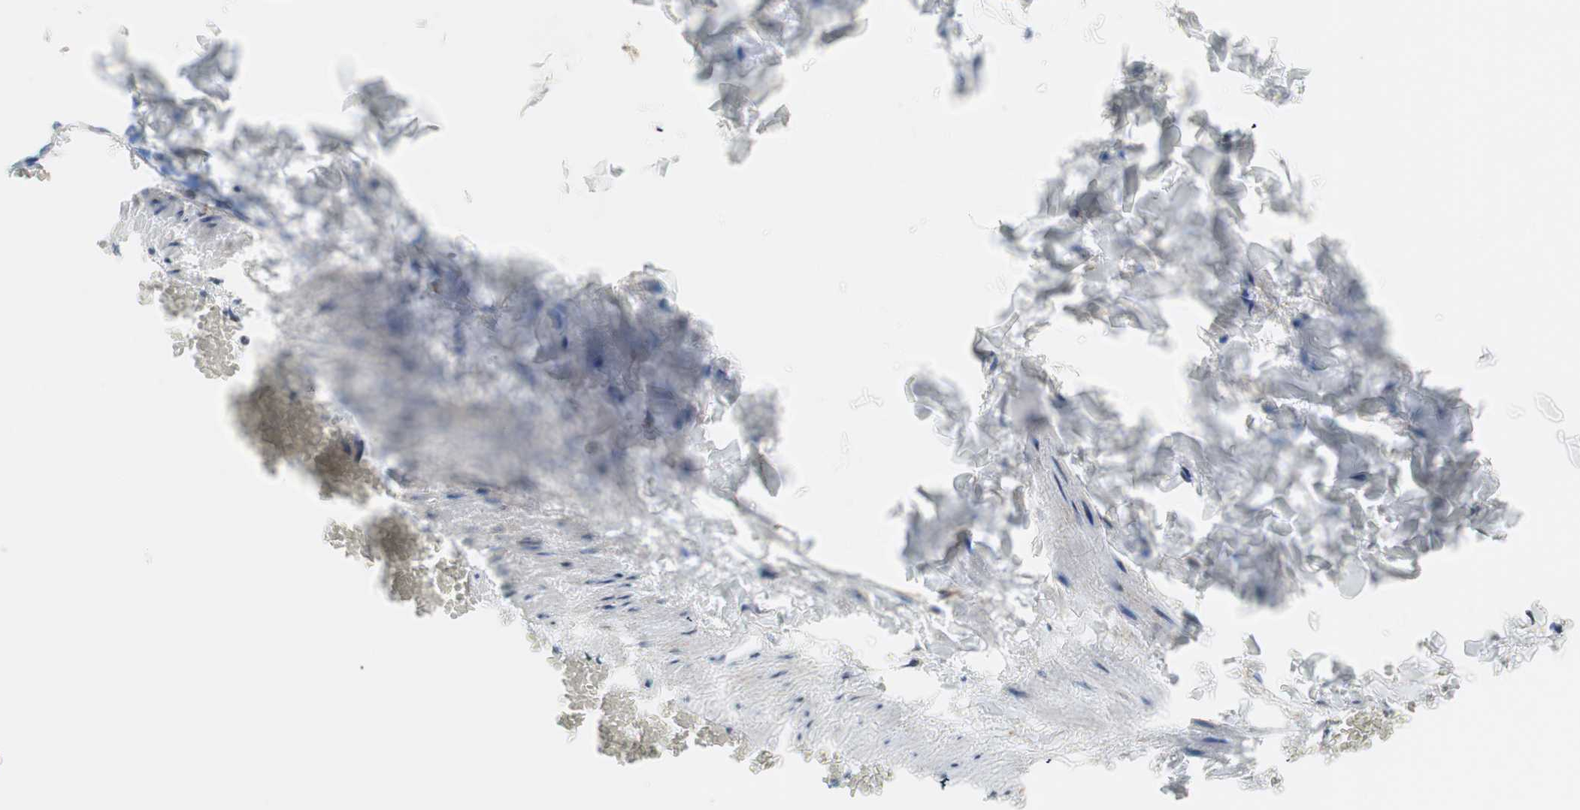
{"staining": {"intensity": "moderate", "quantity": ">75%", "location": "cytoplasmic/membranous,nuclear"}, "tissue": "adipose tissue", "cell_type": "Adipocytes", "image_type": "normal", "snomed": [{"axis": "morphology", "description": "Normal tissue, NOS"}, {"axis": "topography", "description": "Vascular tissue"}], "caption": "Protein expression analysis of benign human adipose tissue reveals moderate cytoplasmic/membranous,nuclear positivity in about >75% of adipocytes. The staining is performed using DAB brown chromogen to label protein expression. The nuclei are counter-stained blue using hematoxylin.", "gene": "FBXO44", "patient": {"sex": "male", "age": 41}}